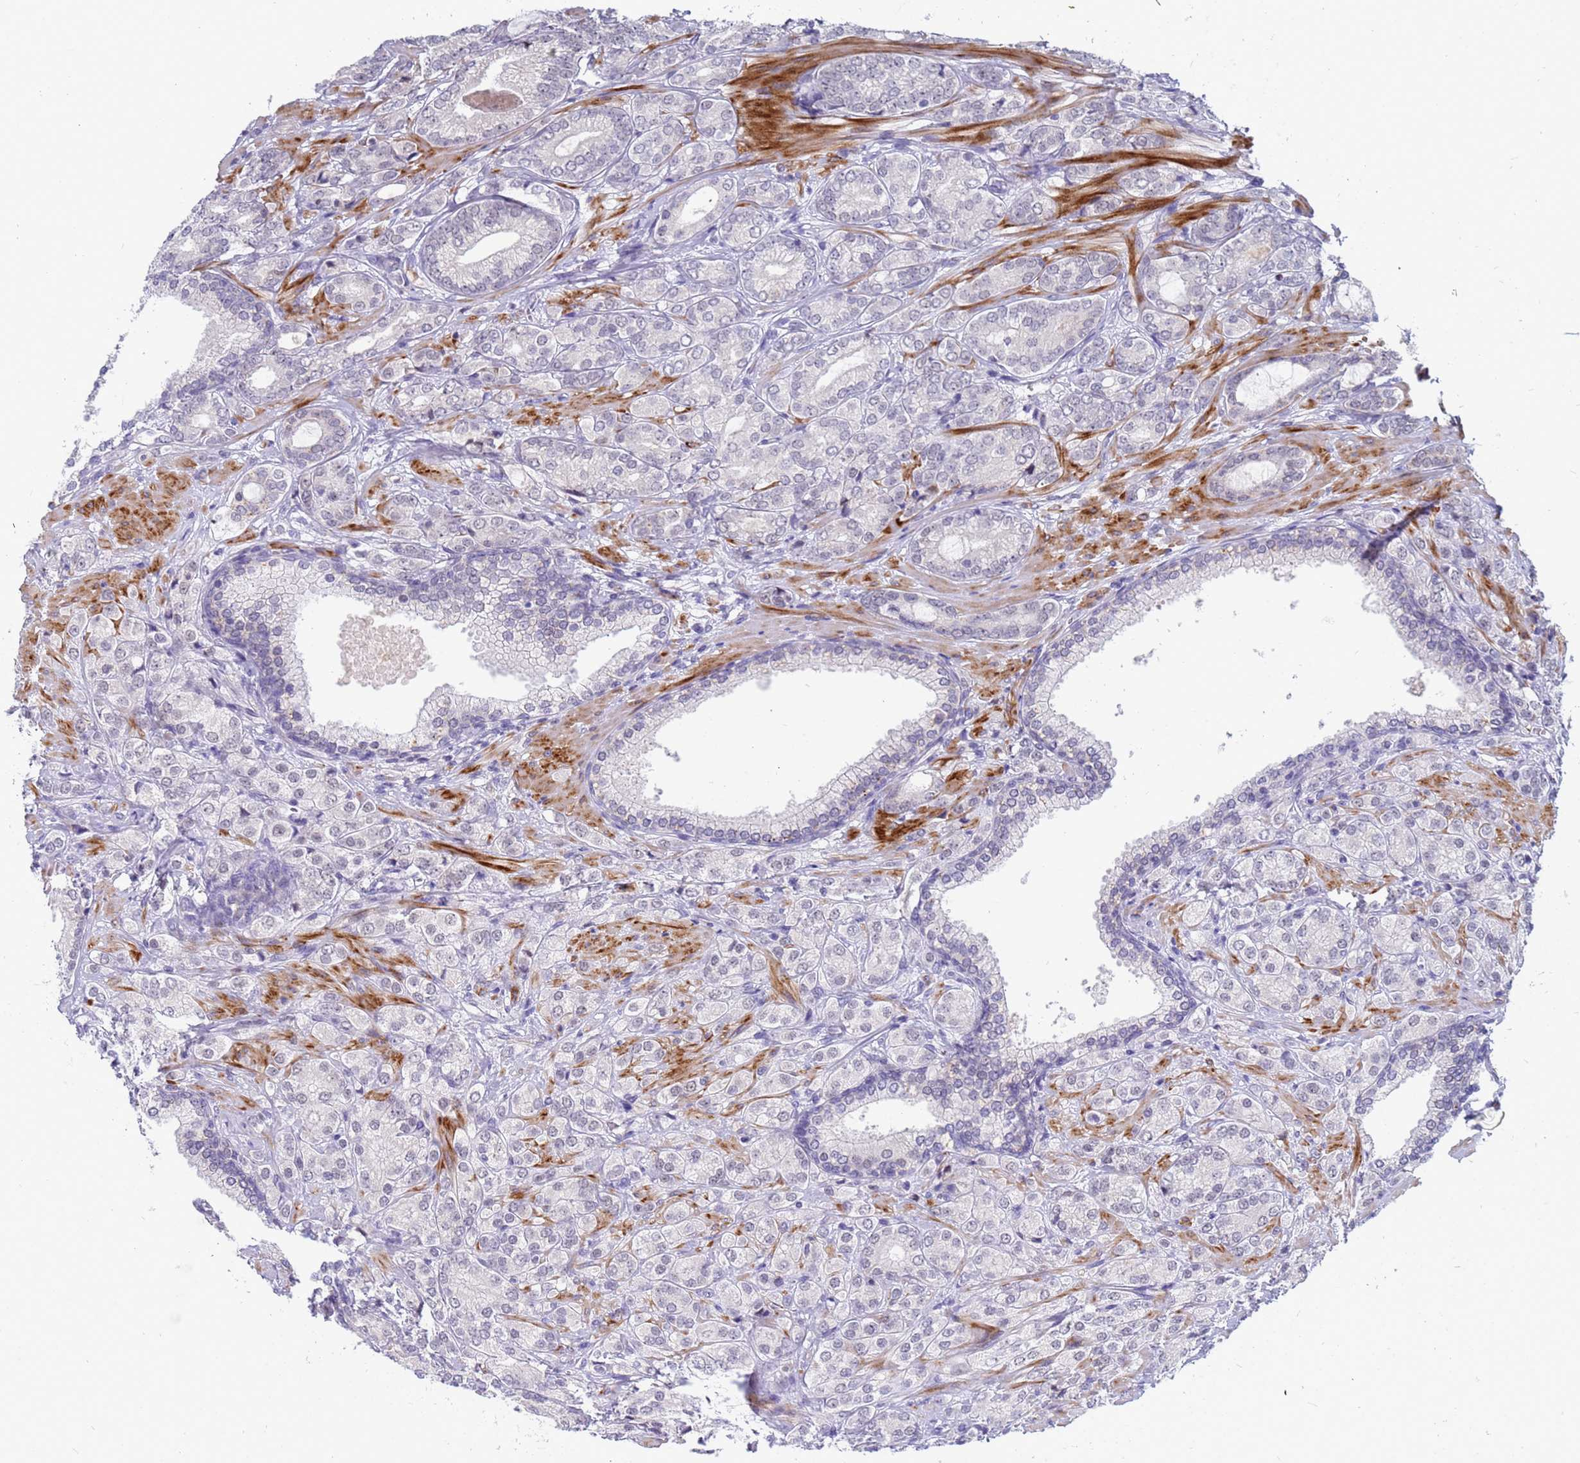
{"staining": {"intensity": "negative", "quantity": "none", "location": "none"}, "tissue": "prostate cancer", "cell_type": "Tumor cells", "image_type": "cancer", "snomed": [{"axis": "morphology", "description": "Adenocarcinoma, High grade"}, {"axis": "topography", "description": "Prostate"}], "caption": "Human high-grade adenocarcinoma (prostate) stained for a protein using IHC exhibits no staining in tumor cells.", "gene": "CXorf65", "patient": {"sex": "male", "age": 60}}